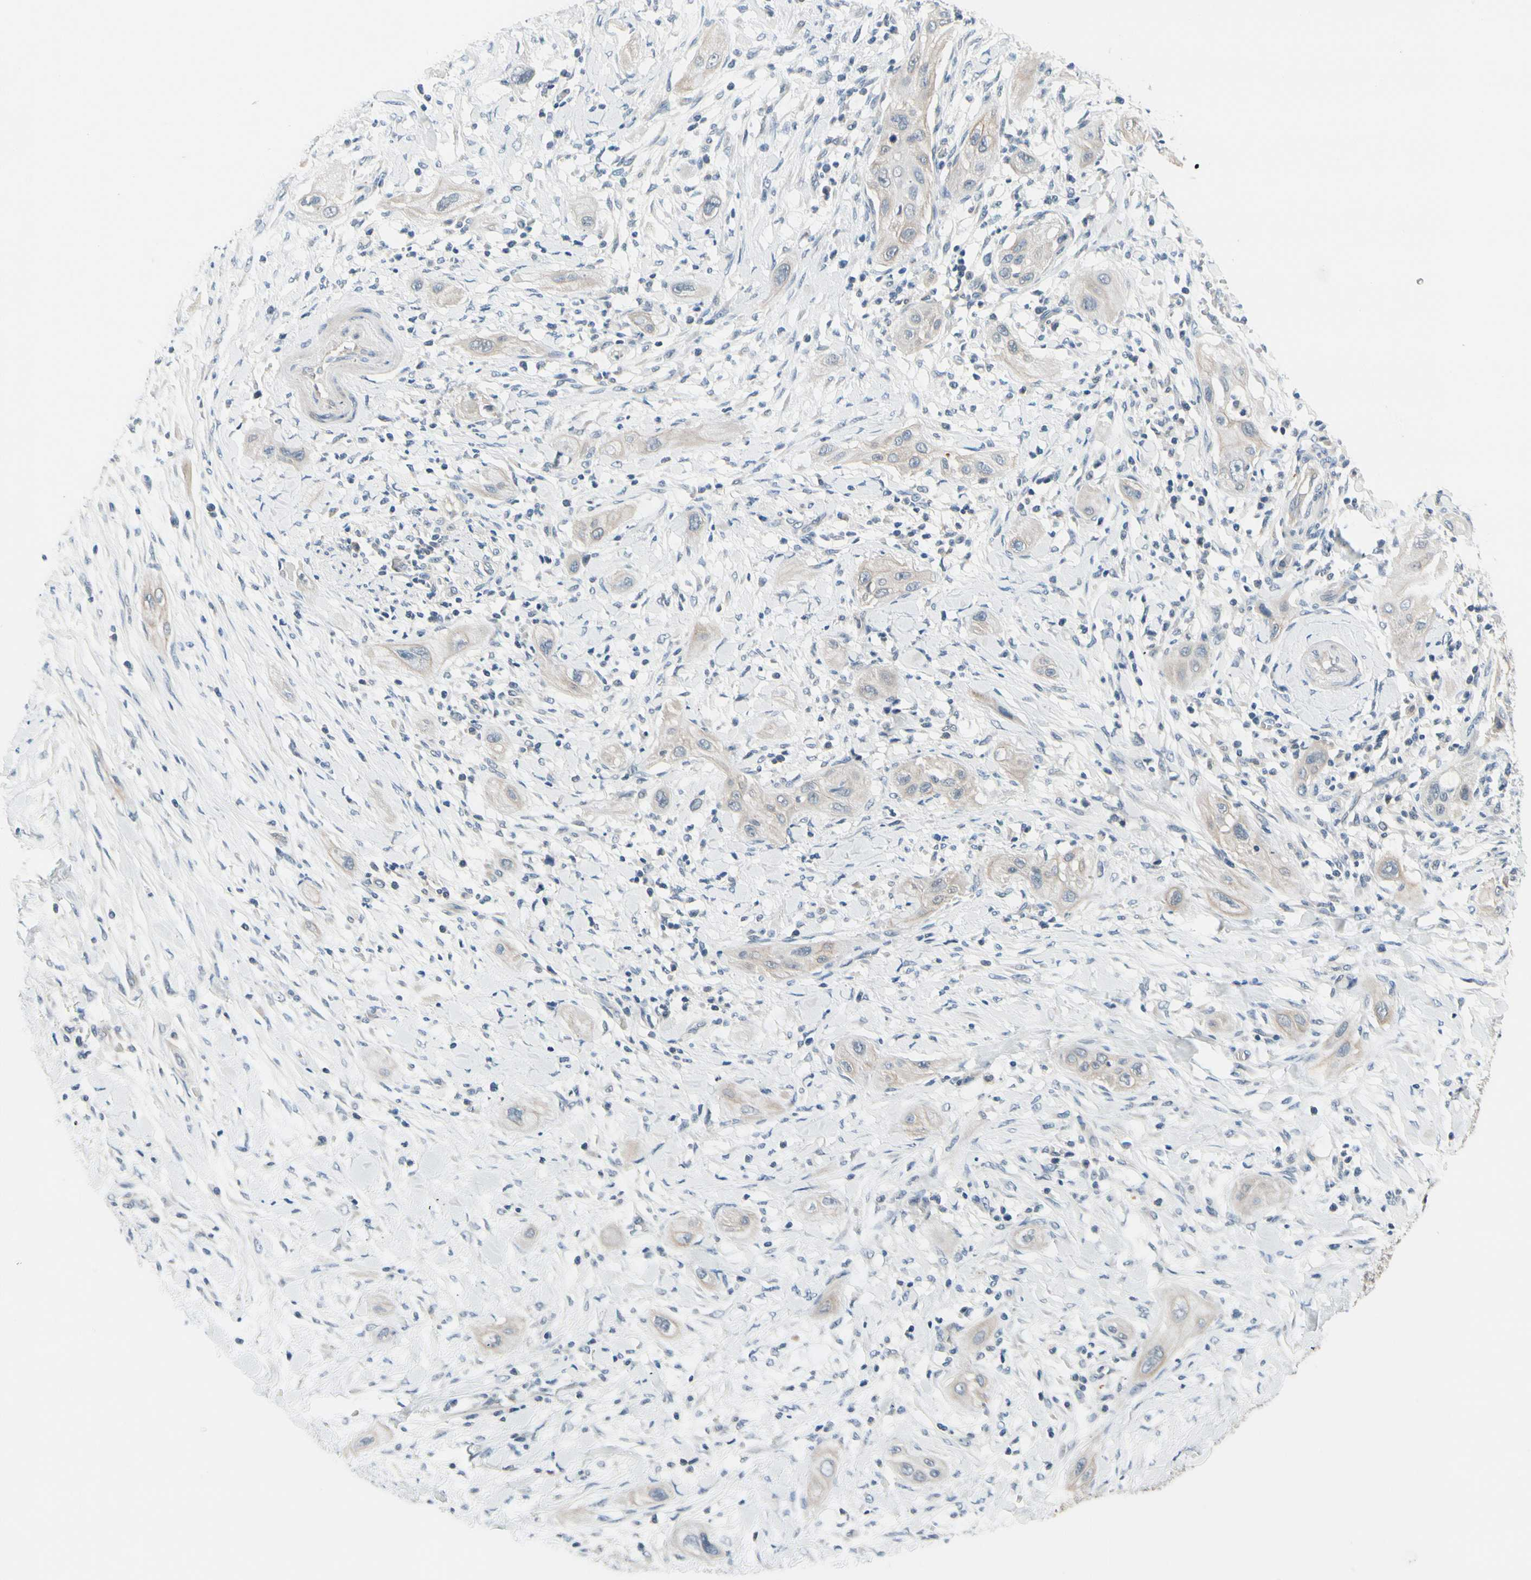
{"staining": {"intensity": "negative", "quantity": "none", "location": "none"}, "tissue": "lung cancer", "cell_type": "Tumor cells", "image_type": "cancer", "snomed": [{"axis": "morphology", "description": "Squamous cell carcinoma, NOS"}, {"axis": "topography", "description": "Lung"}], "caption": "There is no significant positivity in tumor cells of squamous cell carcinoma (lung).", "gene": "SLC27A6", "patient": {"sex": "female", "age": 47}}